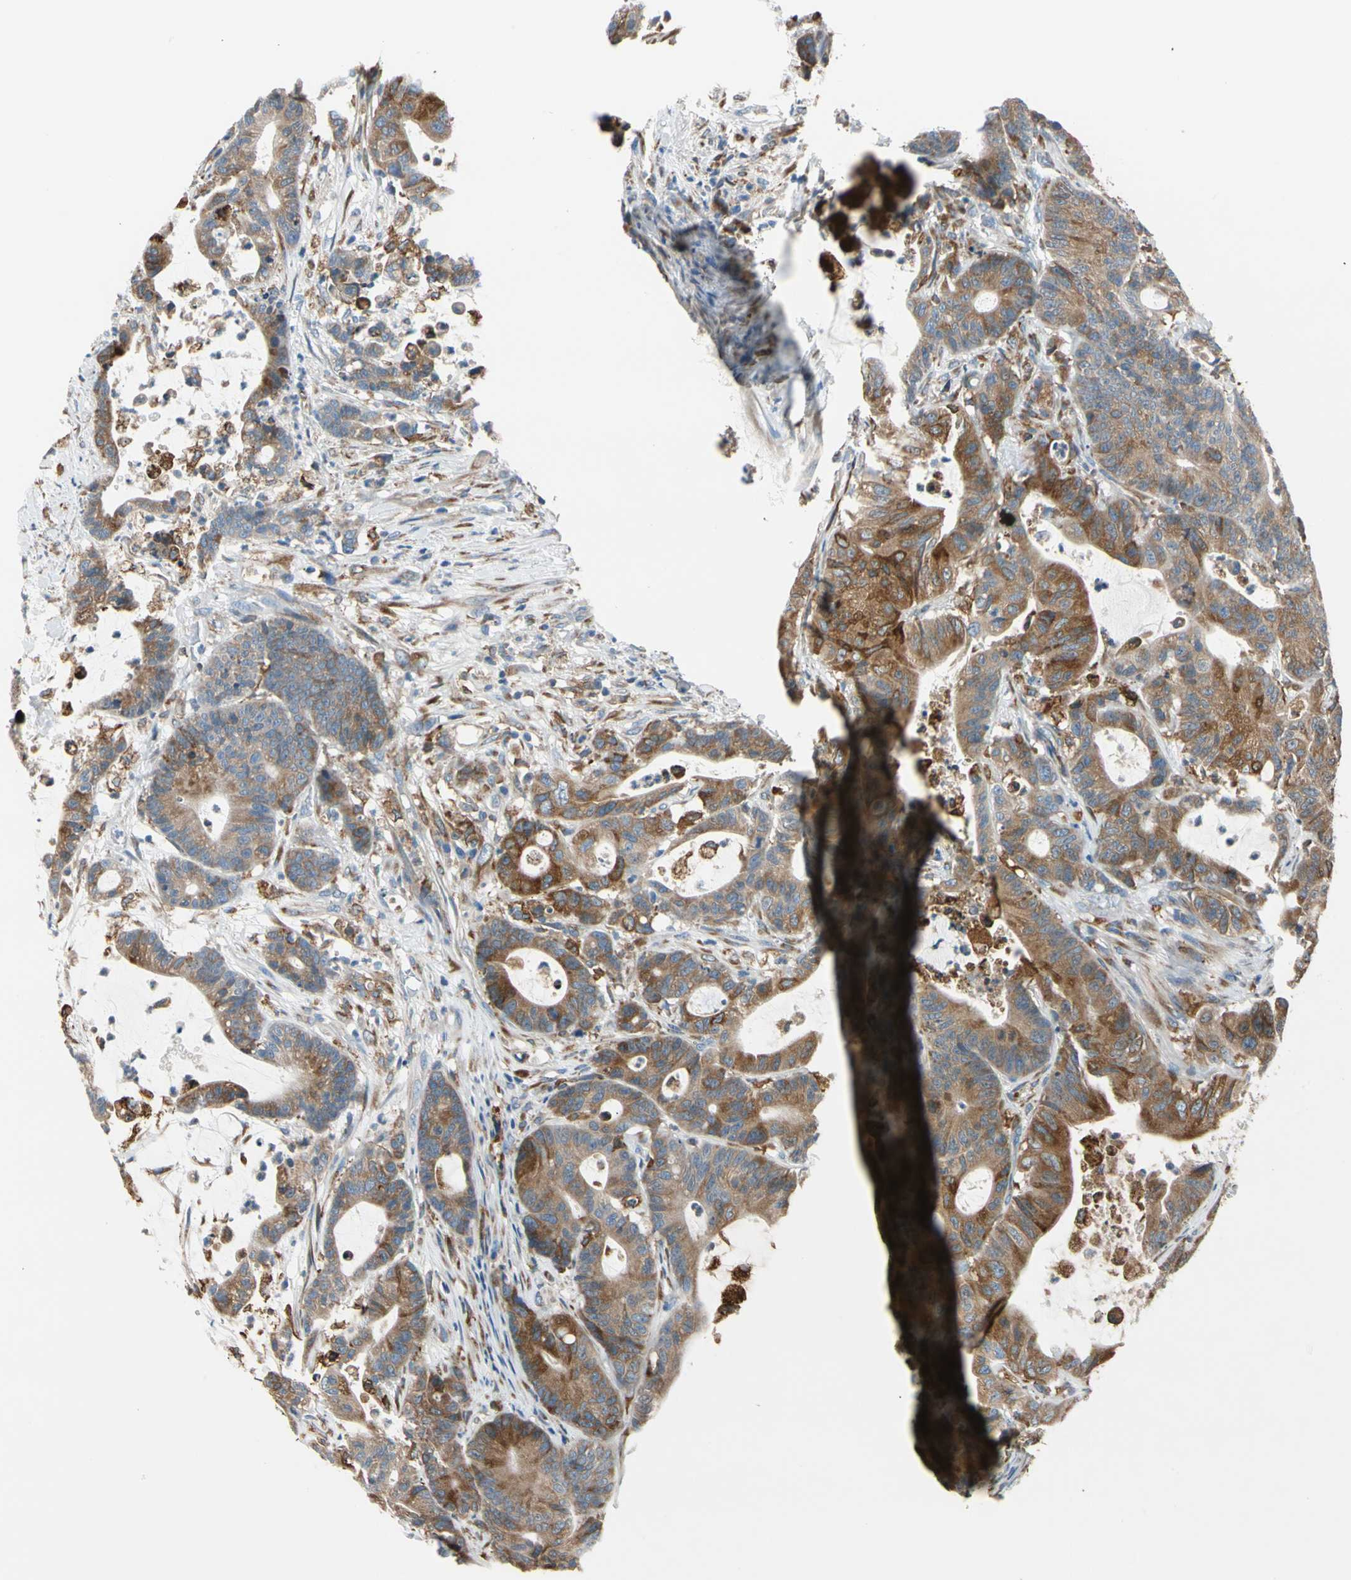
{"staining": {"intensity": "moderate", "quantity": "25%-75%", "location": "cytoplasmic/membranous"}, "tissue": "colorectal cancer", "cell_type": "Tumor cells", "image_type": "cancer", "snomed": [{"axis": "morphology", "description": "Adenocarcinoma, NOS"}, {"axis": "topography", "description": "Colon"}], "caption": "Immunohistochemistry (IHC) staining of colorectal cancer (adenocarcinoma), which shows medium levels of moderate cytoplasmic/membranous positivity in approximately 25%-75% of tumor cells indicating moderate cytoplasmic/membranous protein staining. The staining was performed using DAB (3,3'-diaminobenzidine) (brown) for protein detection and nuclei were counterstained in hematoxylin (blue).", "gene": "LRPAP1", "patient": {"sex": "female", "age": 84}}